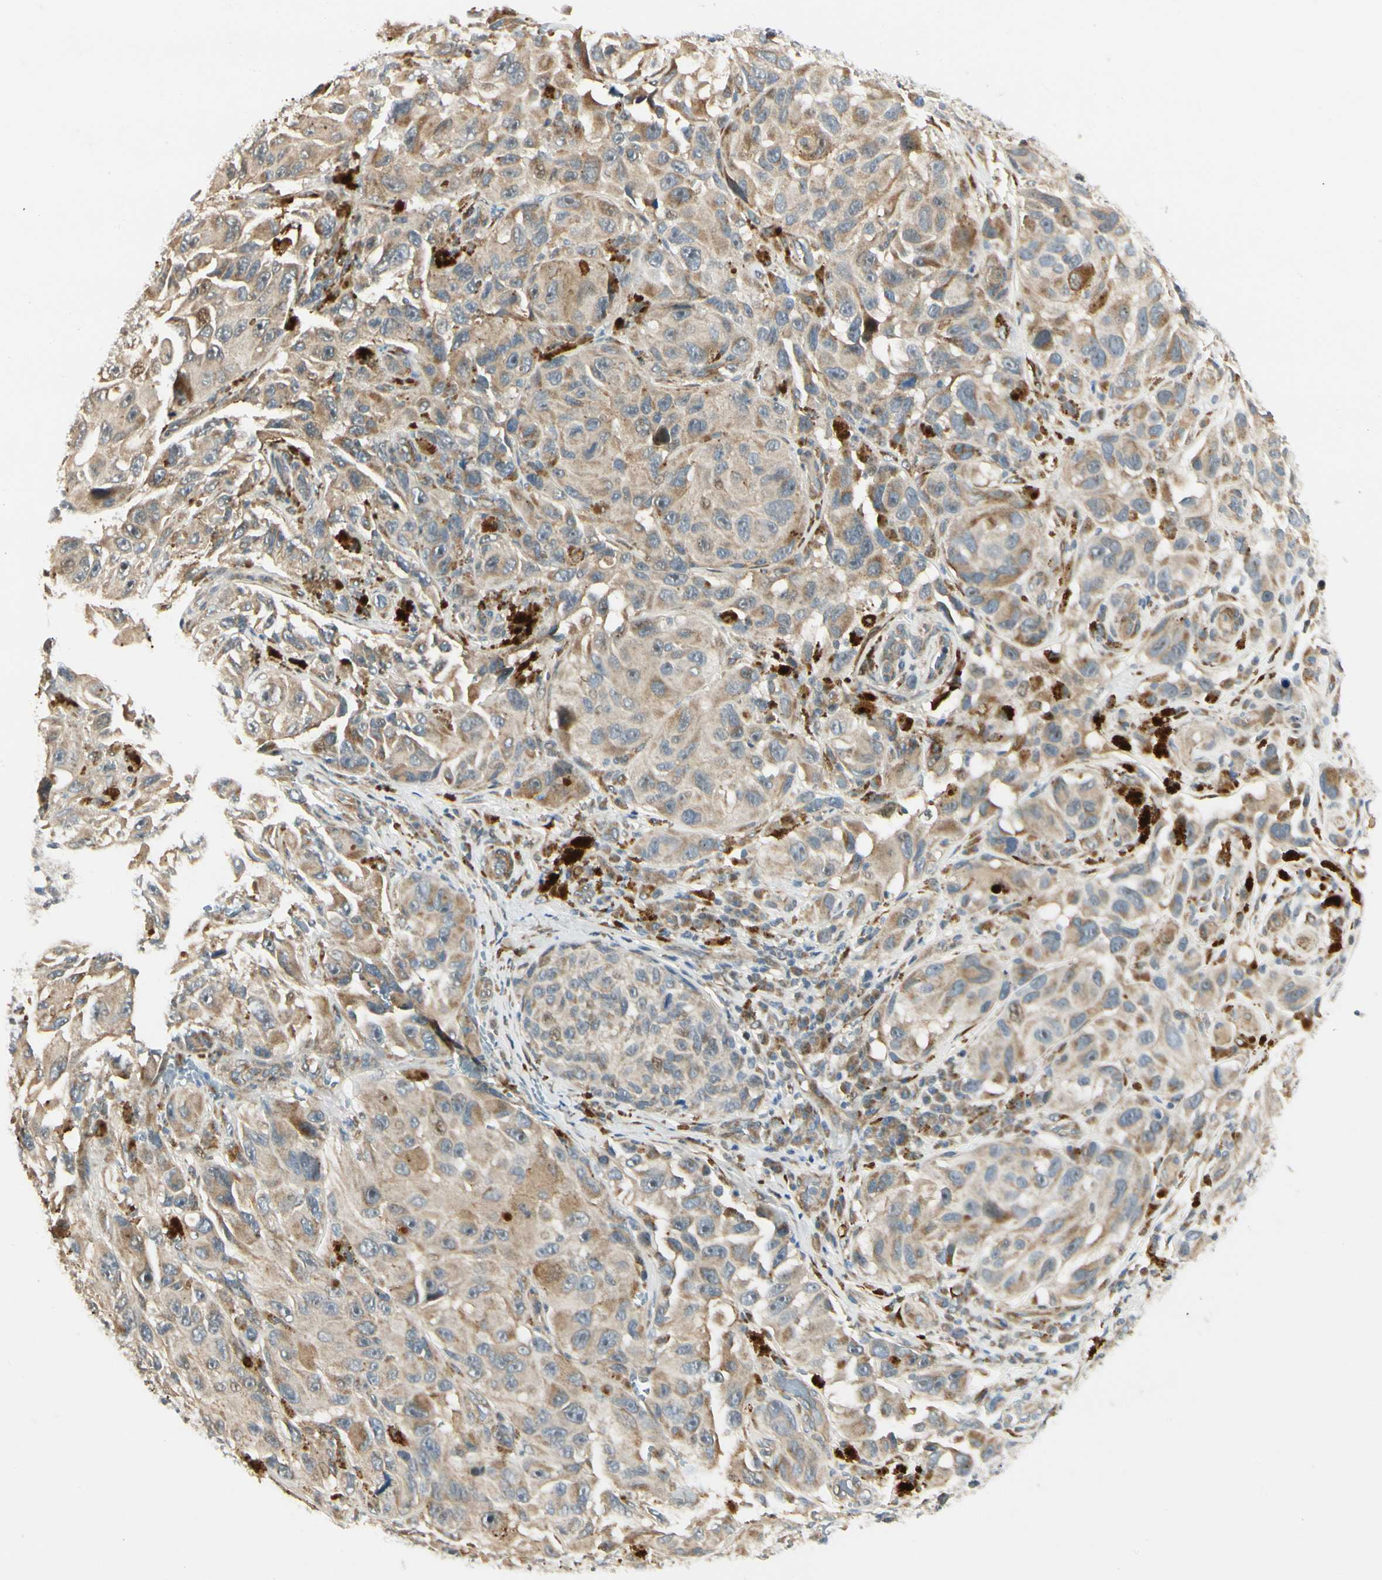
{"staining": {"intensity": "moderate", "quantity": ">75%", "location": "cytoplasmic/membranous"}, "tissue": "melanoma", "cell_type": "Tumor cells", "image_type": "cancer", "snomed": [{"axis": "morphology", "description": "Malignant melanoma, NOS"}, {"axis": "topography", "description": "Skin"}], "caption": "This image displays immunohistochemistry staining of human melanoma, with medium moderate cytoplasmic/membranous staining in approximately >75% of tumor cells.", "gene": "P4HA3", "patient": {"sex": "female", "age": 73}}